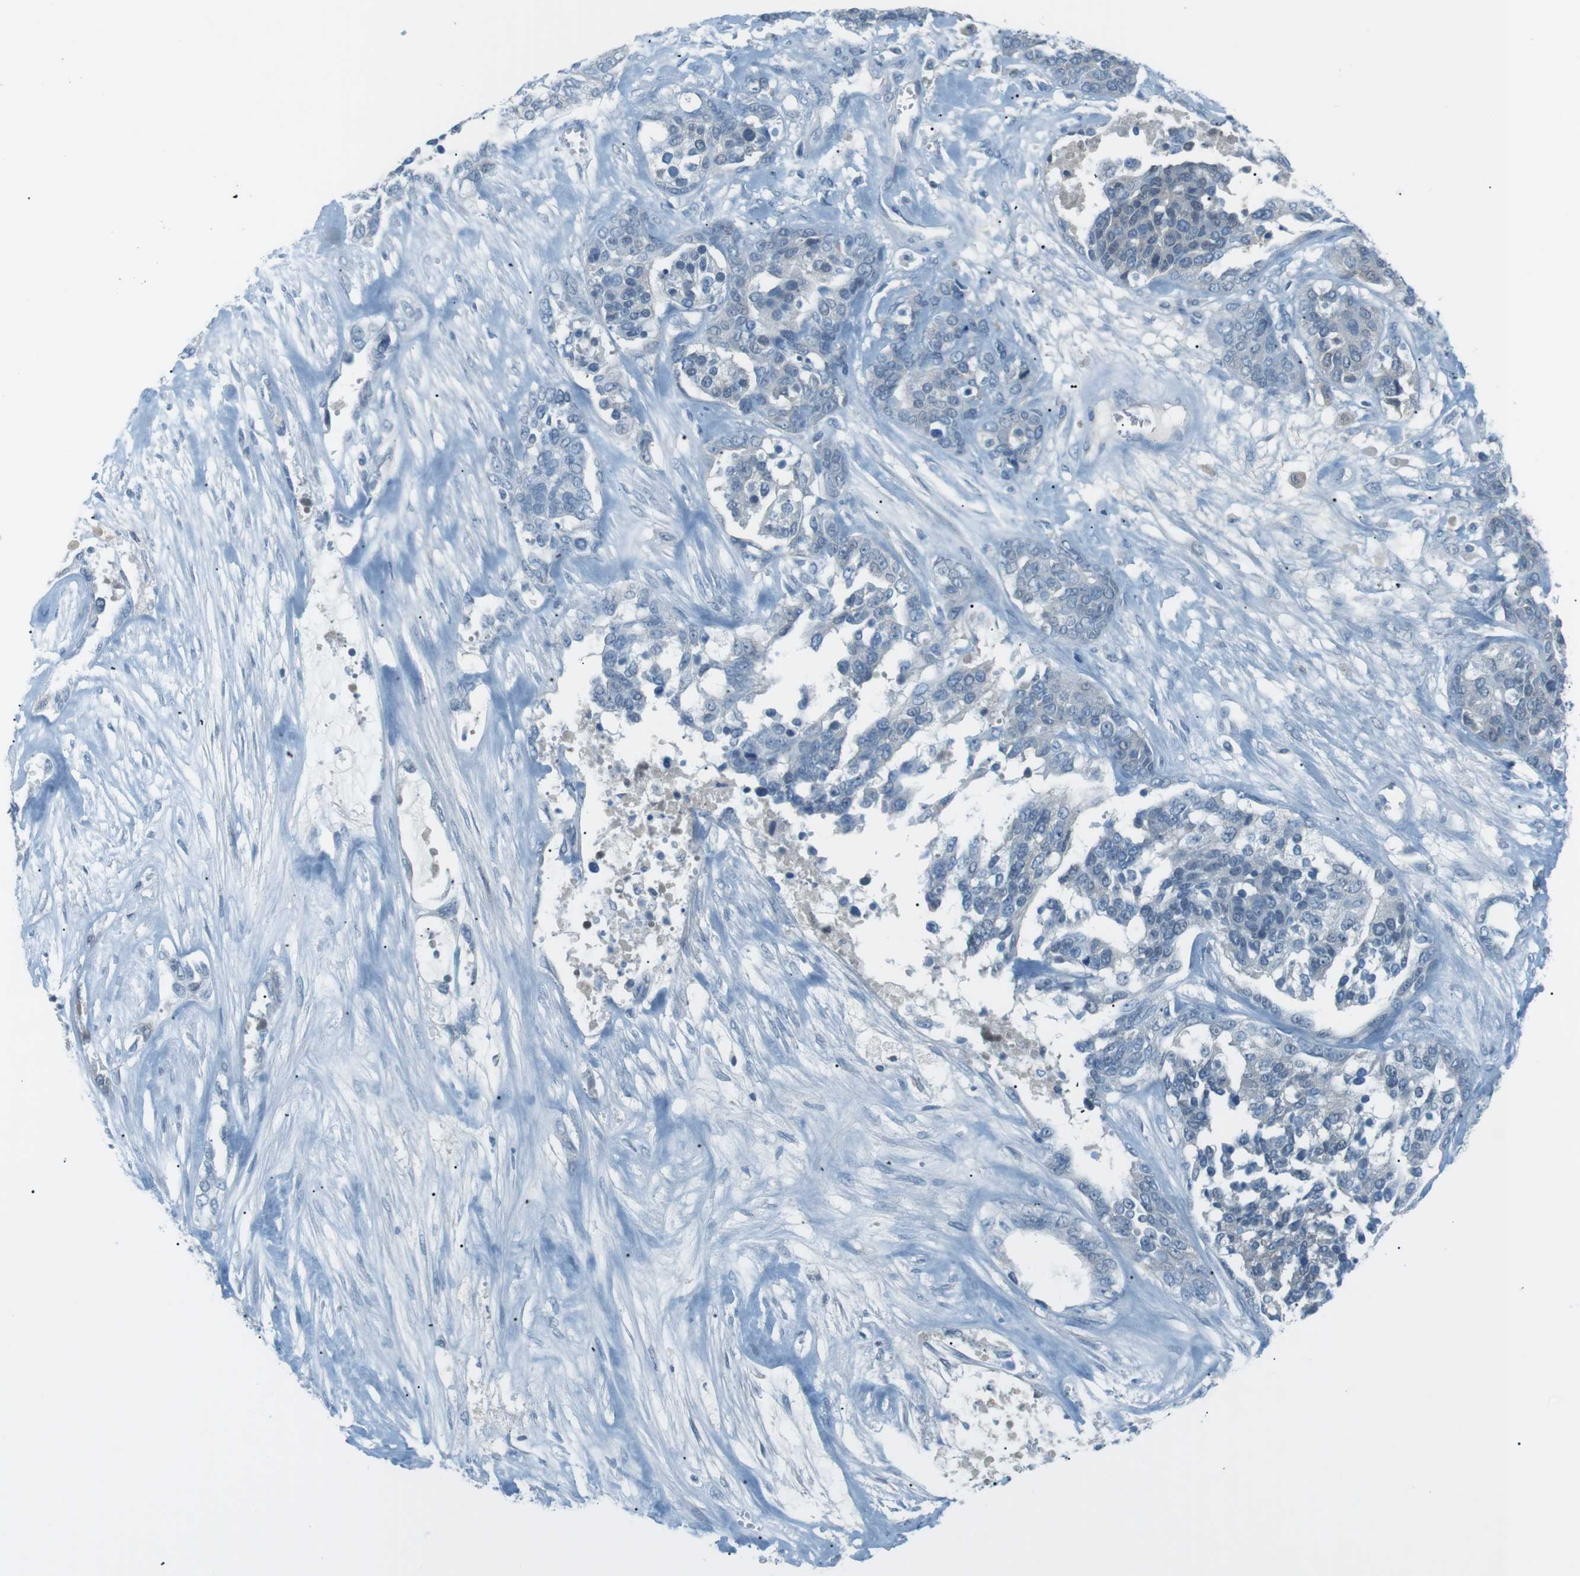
{"staining": {"intensity": "negative", "quantity": "none", "location": "none"}, "tissue": "ovarian cancer", "cell_type": "Tumor cells", "image_type": "cancer", "snomed": [{"axis": "morphology", "description": "Cystadenocarcinoma, serous, NOS"}, {"axis": "topography", "description": "Ovary"}], "caption": "A high-resolution micrograph shows immunohistochemistry (IHC) staining of ovarian cancer, which shows no significant expression in tumor cells.", "gene": "AZGP1", "patient": {"sex": "female", "age": 44}}